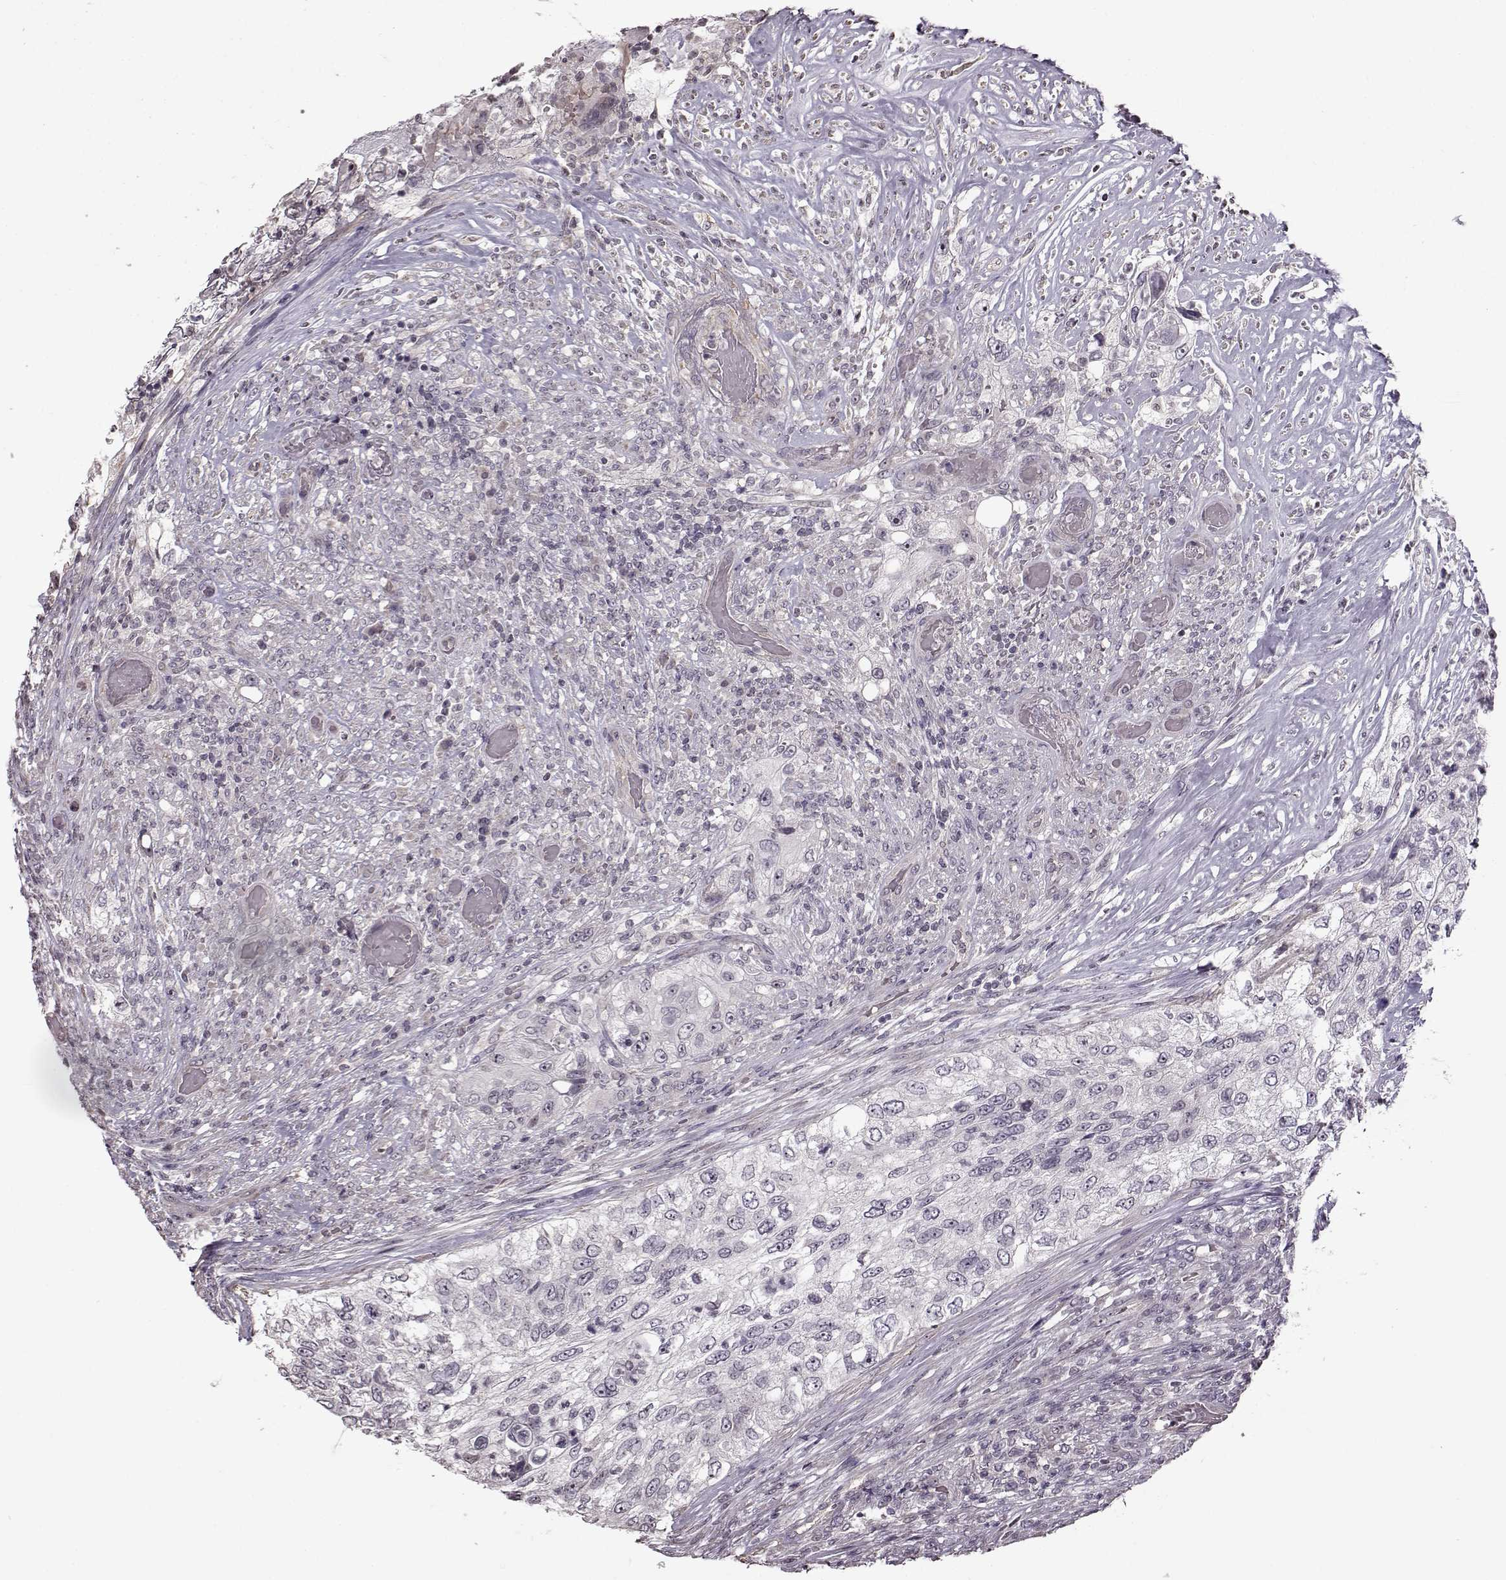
{"staining": {"intensity": "negative", "quantity": "none", "location": "none"}, "tissue": "urothelial cancer", "cell_type": "Tumor cells", "image_type": "cancer", "snomed": [{"axis": "morphology", "description": "Urothelial carcinoma, High grade"}, {"axis": "topography", "description": "Urinary bladder"}], "caption": "Immunohistochemistry (IHC) of high-grade urothelial carcinoma demonstrates no staining in tumor cells.", "gene": "FSHB", "patient": {"sex": "female", "age": 60}}